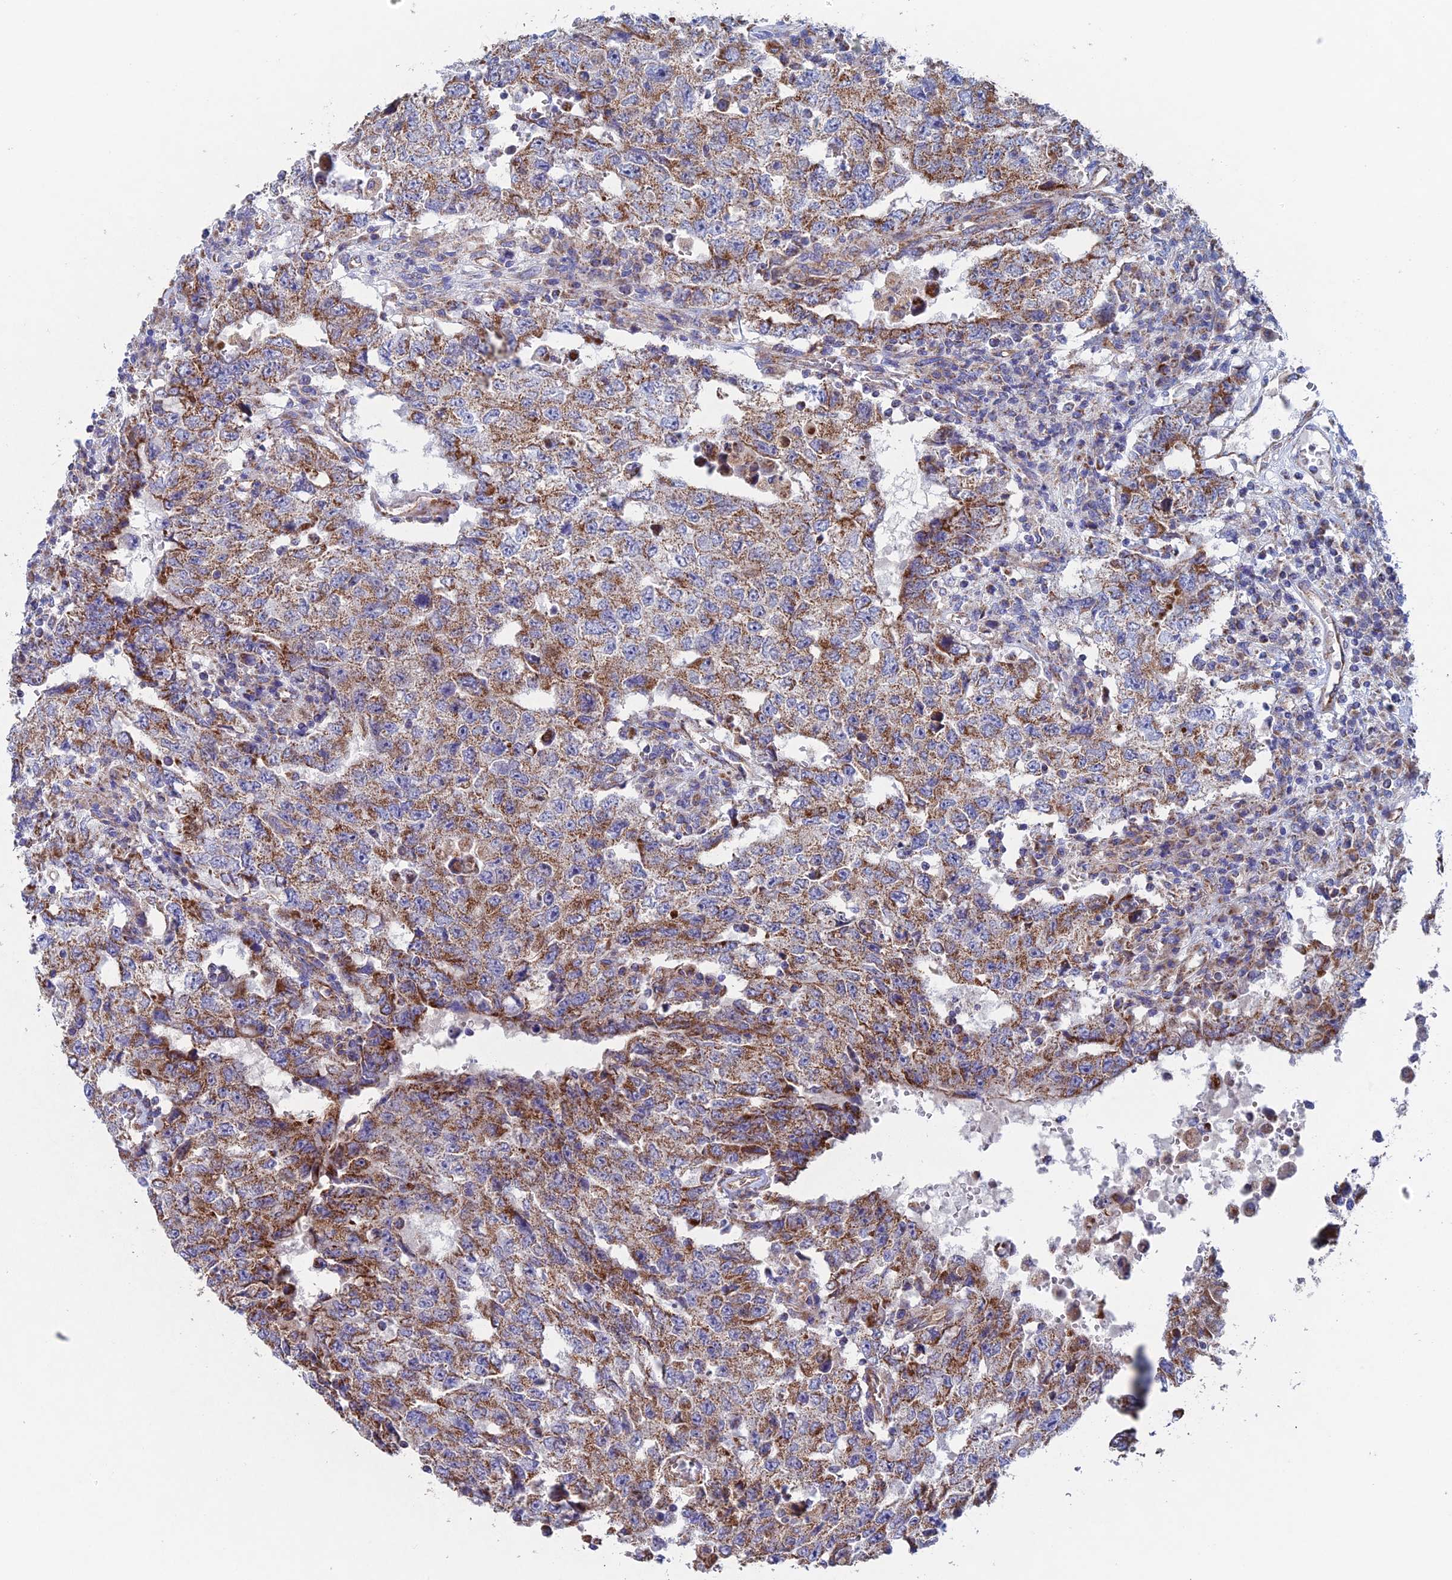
{"staining": {"intensity": "moderate", "quantity": ">75%", "location": "cytoplasmic/membranous"}, "tissue": "testis cancer", "cell_type": "Tumor cells", "image_type": "cancer", "snomed": [{"axis": "morphology", "description": "Carcinoma, Embryonal, NOS"}, {"axis": "topography", "description": "Testis"}], "caption": "An image of human testis embryonal carcinoma stained for a protein displays moderate cytoplasmic/membranous brown staining in tumor cells. The staining was performed using DAB to visualize the protein expression in brown, while the nuclei were stained in blue with hematoxylin (Magnification: 20x).", "gene": "MRPL1", "patient": {"sex": "male", "age": 26}}